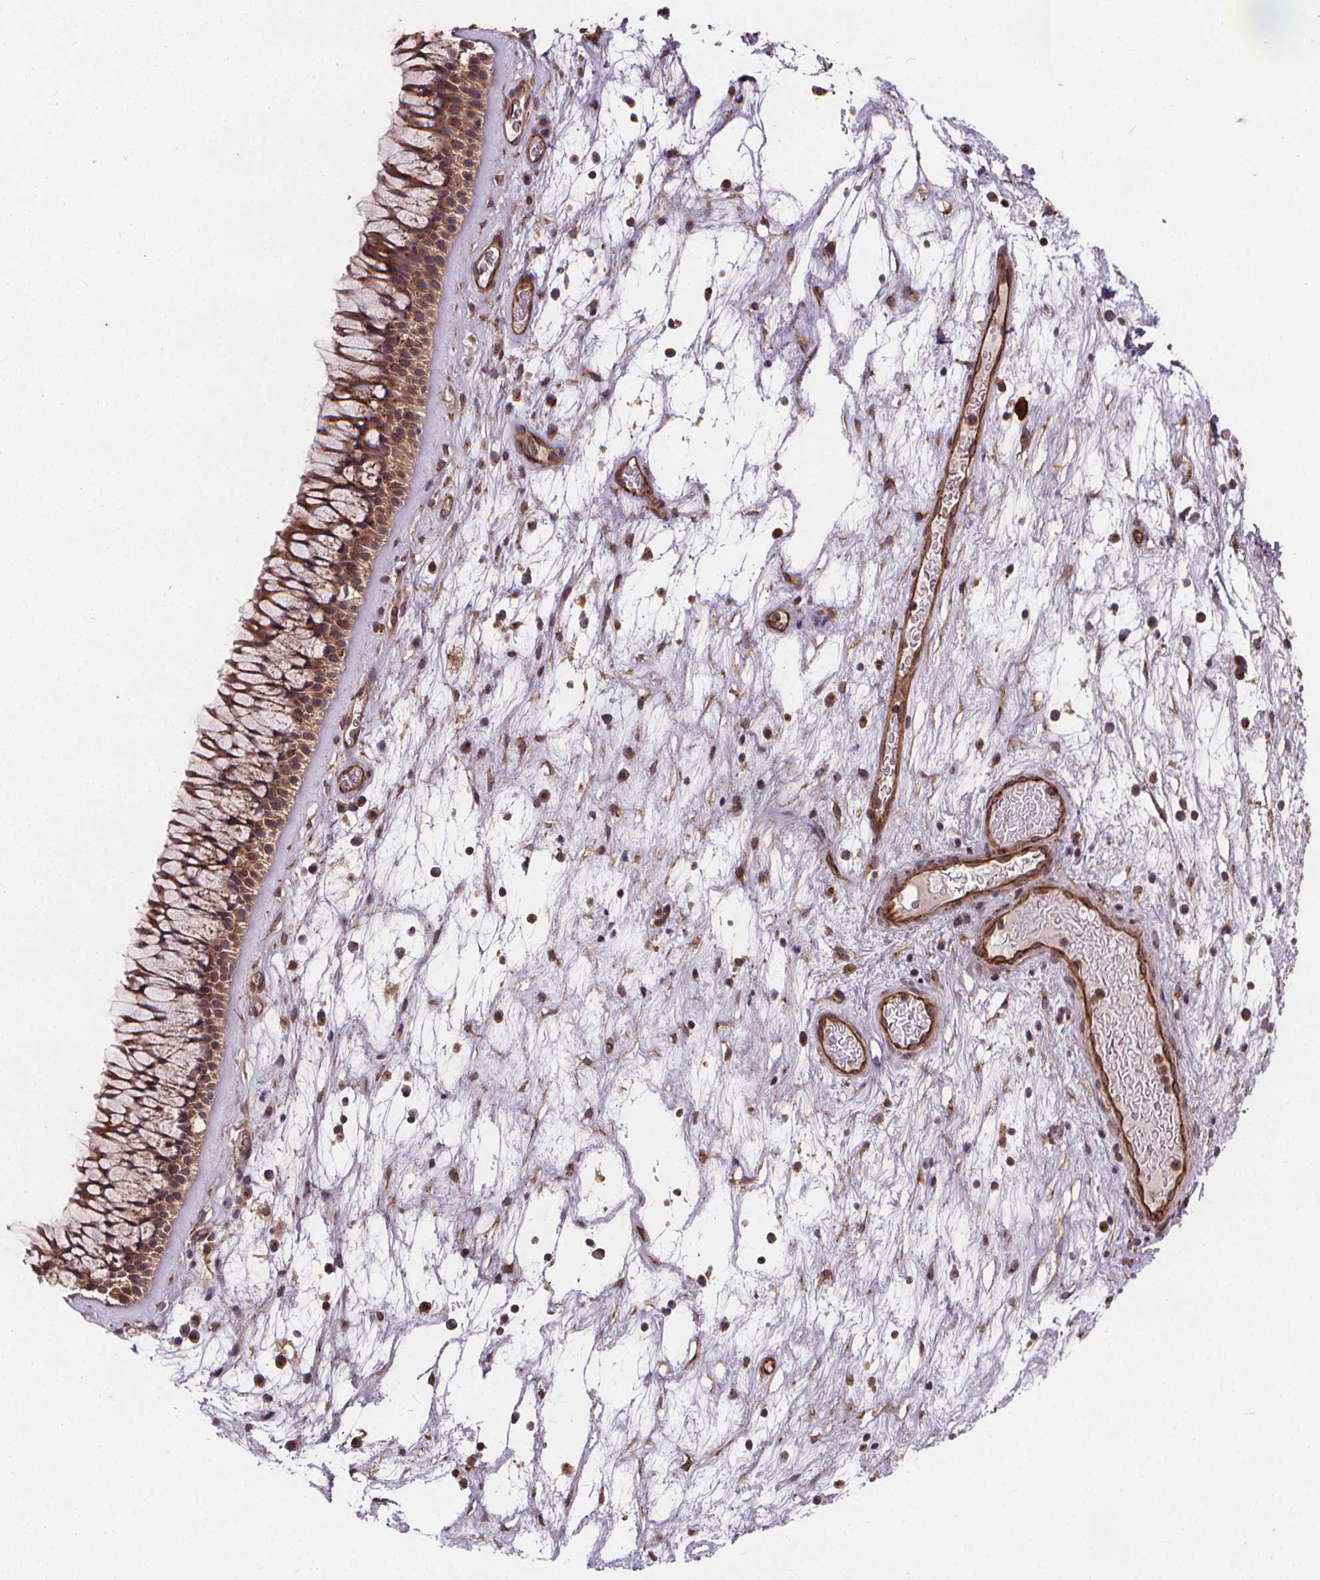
{"staining": {"intensity": "strong", "quantity": ">75%", "location": "cytoplasmic/membranous"}, "tissue": "nasopharynx", "cell_type": "Respiratory epithelial cells", "image_type": "normal", "snomed": [{"axis": "morphology", "description": "Normal tissue, NOS"}, {"axis": "topography", "description": "Nasopharynx"}], "caption": "Approximately >75% of respiratory epithelial cells in benign nasopharynx exhibit strong cytoplasmic/membranous protein positivity as visualized by brown immunohistochemical staining.", "gene": "CLINT1", "patient": {"sex": "male", "age": 74}}